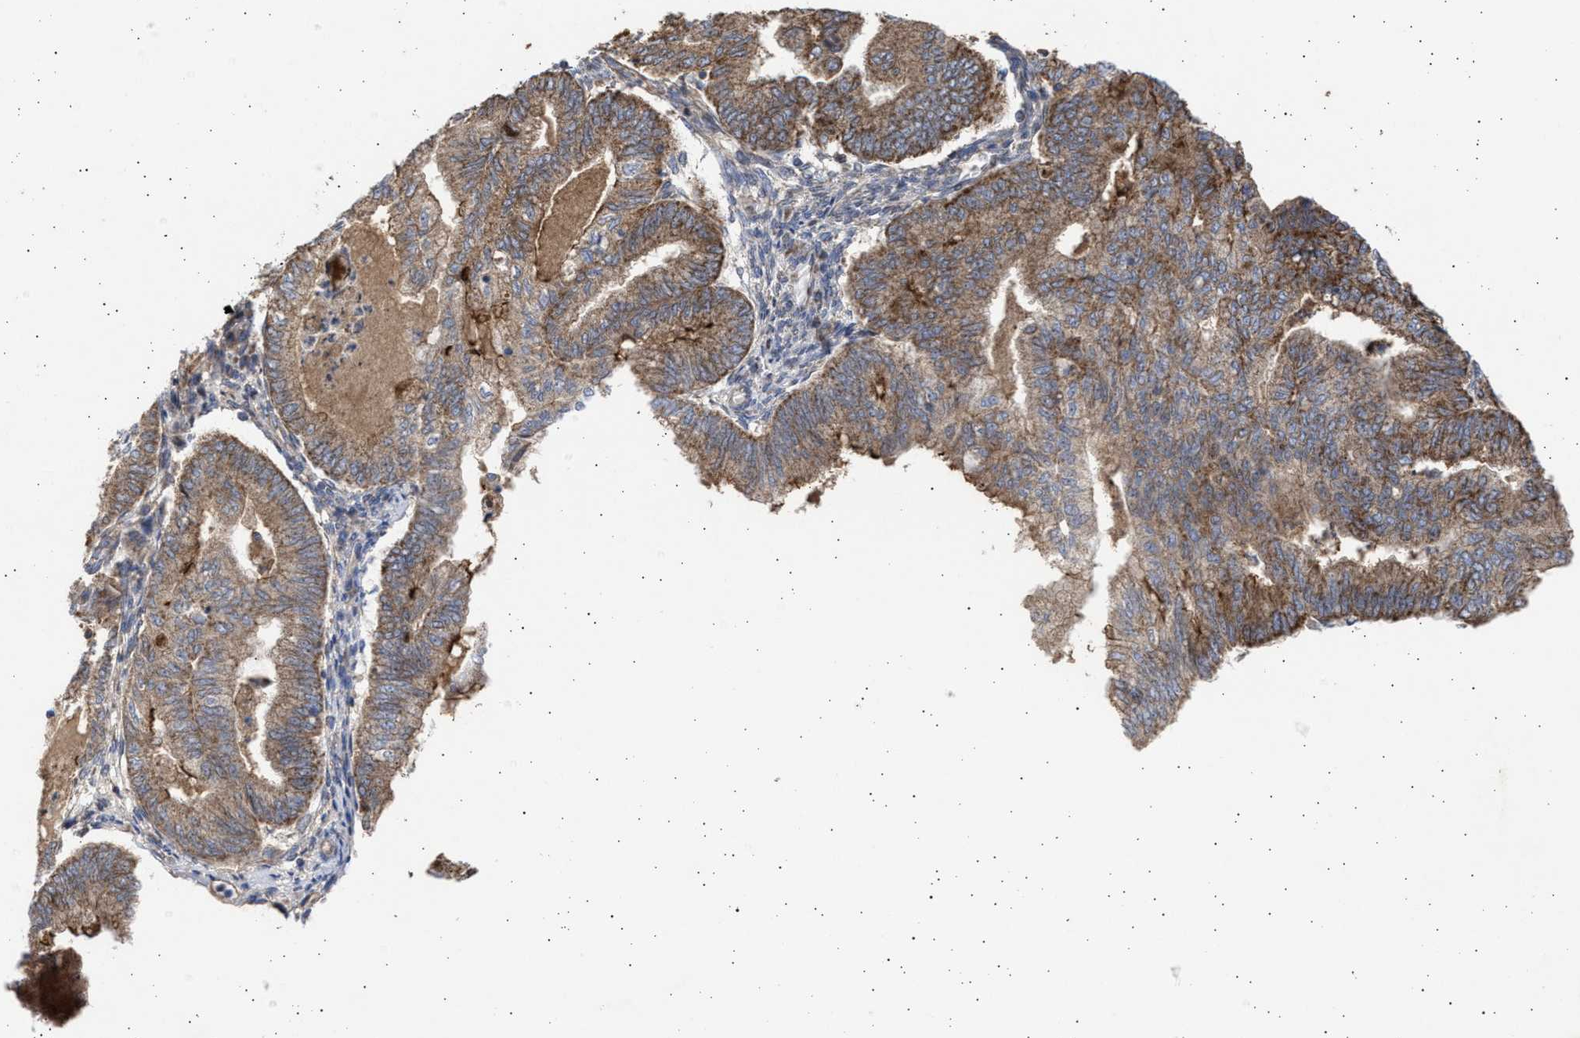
{"staining": {"intensity": "moderate", "quantity": ">75%", "location": "cytoplasmic/membranous"}, "tissue": "endometrial cancer", "cell_type": "Tumor cells", "image_type": "cancer", "snomed": [{"axis": "morphology", "description": "Polyp, NOS"}, {"axis": "morphology", "description": "Adenocarcinoma, NOS"}, {"axis": "morphology", "description": "Adenoma, NOS"}, {"axis": "topography", "description": "Endometrium"}], "caption": "Protein expression analysis of endometrial adenoma reveals moderate cytoplasmic/membranous positivity in about >75% of tumor cells.", "gene": "TTC19", "patient": {"sex": "female", "age": 79}}